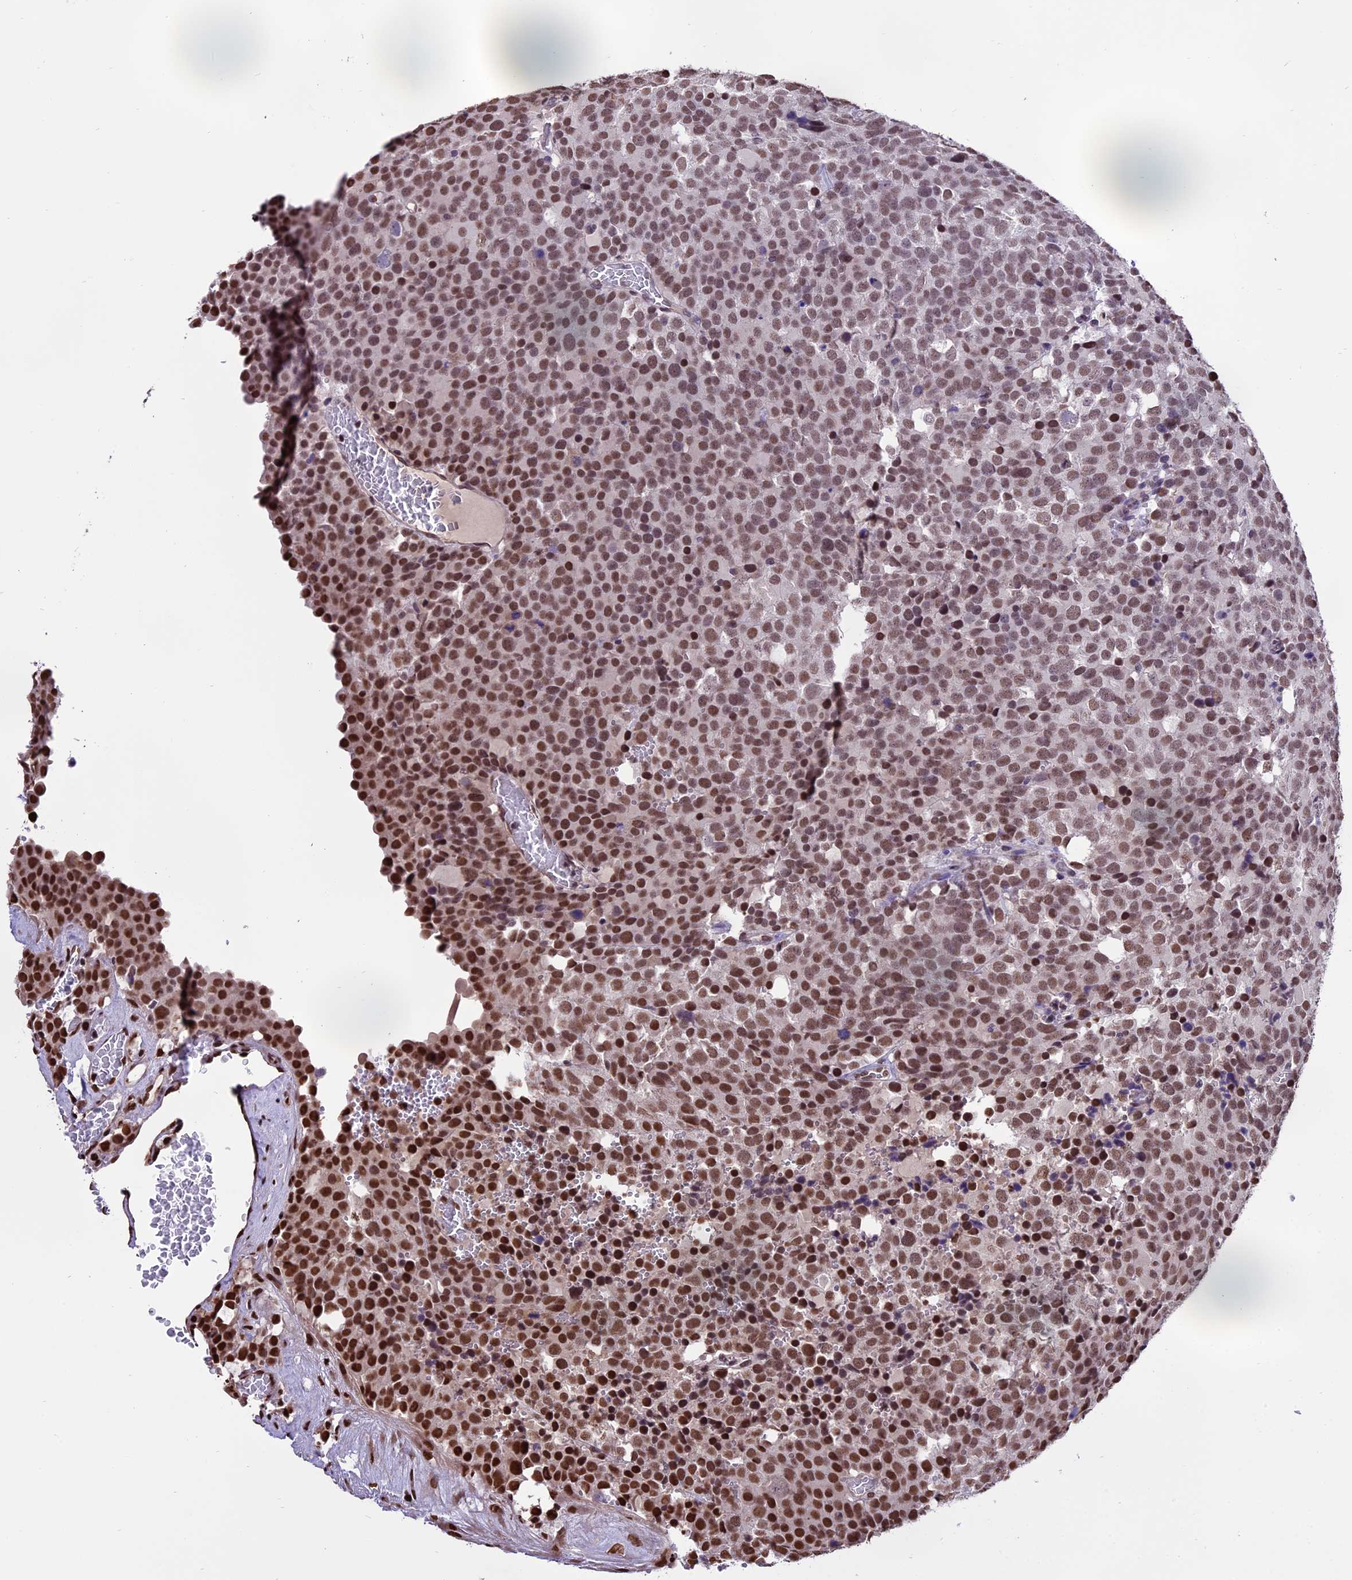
{"staining": {"intensity": "strong", "quantity": ">75%", "location": "nuclear"}, "tissue": "testis cancer", "cell_type": "Tumor cells", "image_type": "cancer", "snomed": [{"axis": "morphology", "description": "Seminoma, NOS"}, {"axis": "topography", "description": "Testis"}], "caption": "A histopathology image of seminoma (testis) stained for a protein exhibits strong nuclear brown staining in tumor cells. The staining was performed using DAB to visualize the protein expression in brown, while the nuclei were stained in blue with hematoxylin (Magnification: 20x).", "gene": "POLR3E", "patient": {"sex": "male", "age": 71}}